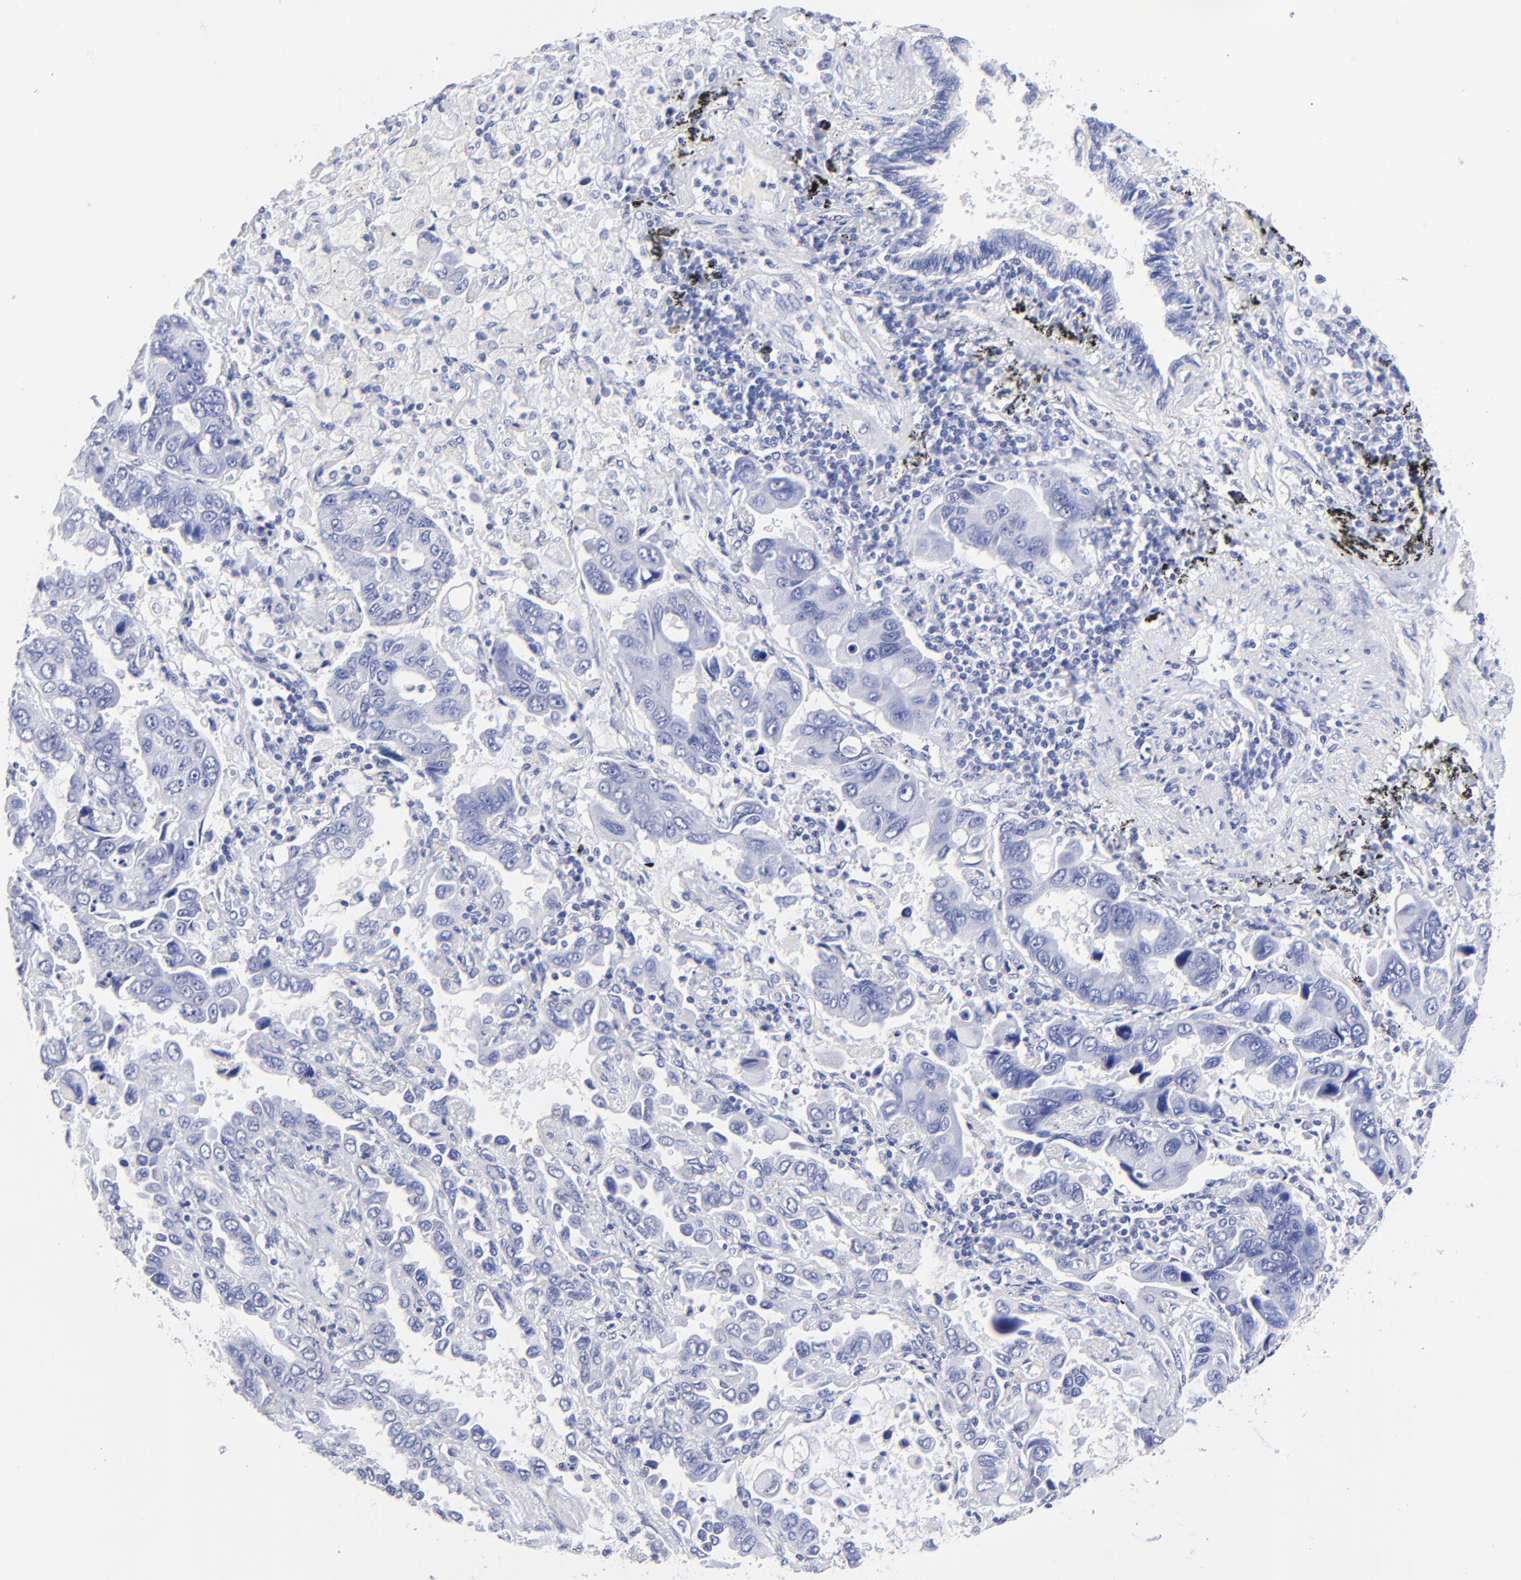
{"staining": {"intensity": "negative", "quantity": "none", "location": "none"}, "tissue": "lung cancer", "cell_type": "Tumor cells", "image_type": "cancer", "snomed": [{"axis": "morphology", "description": "Adenocarcinoma, NOS"}, {"axis": "topography", "description": "Lung"}], "caption": "Human lung adenocarcinoma stained for a protein using immunohistochemistry (IHC) displays no staining in tumor cells.", "gene": "HORMAD2", "patient": {"sex": "male", "age": 64}}